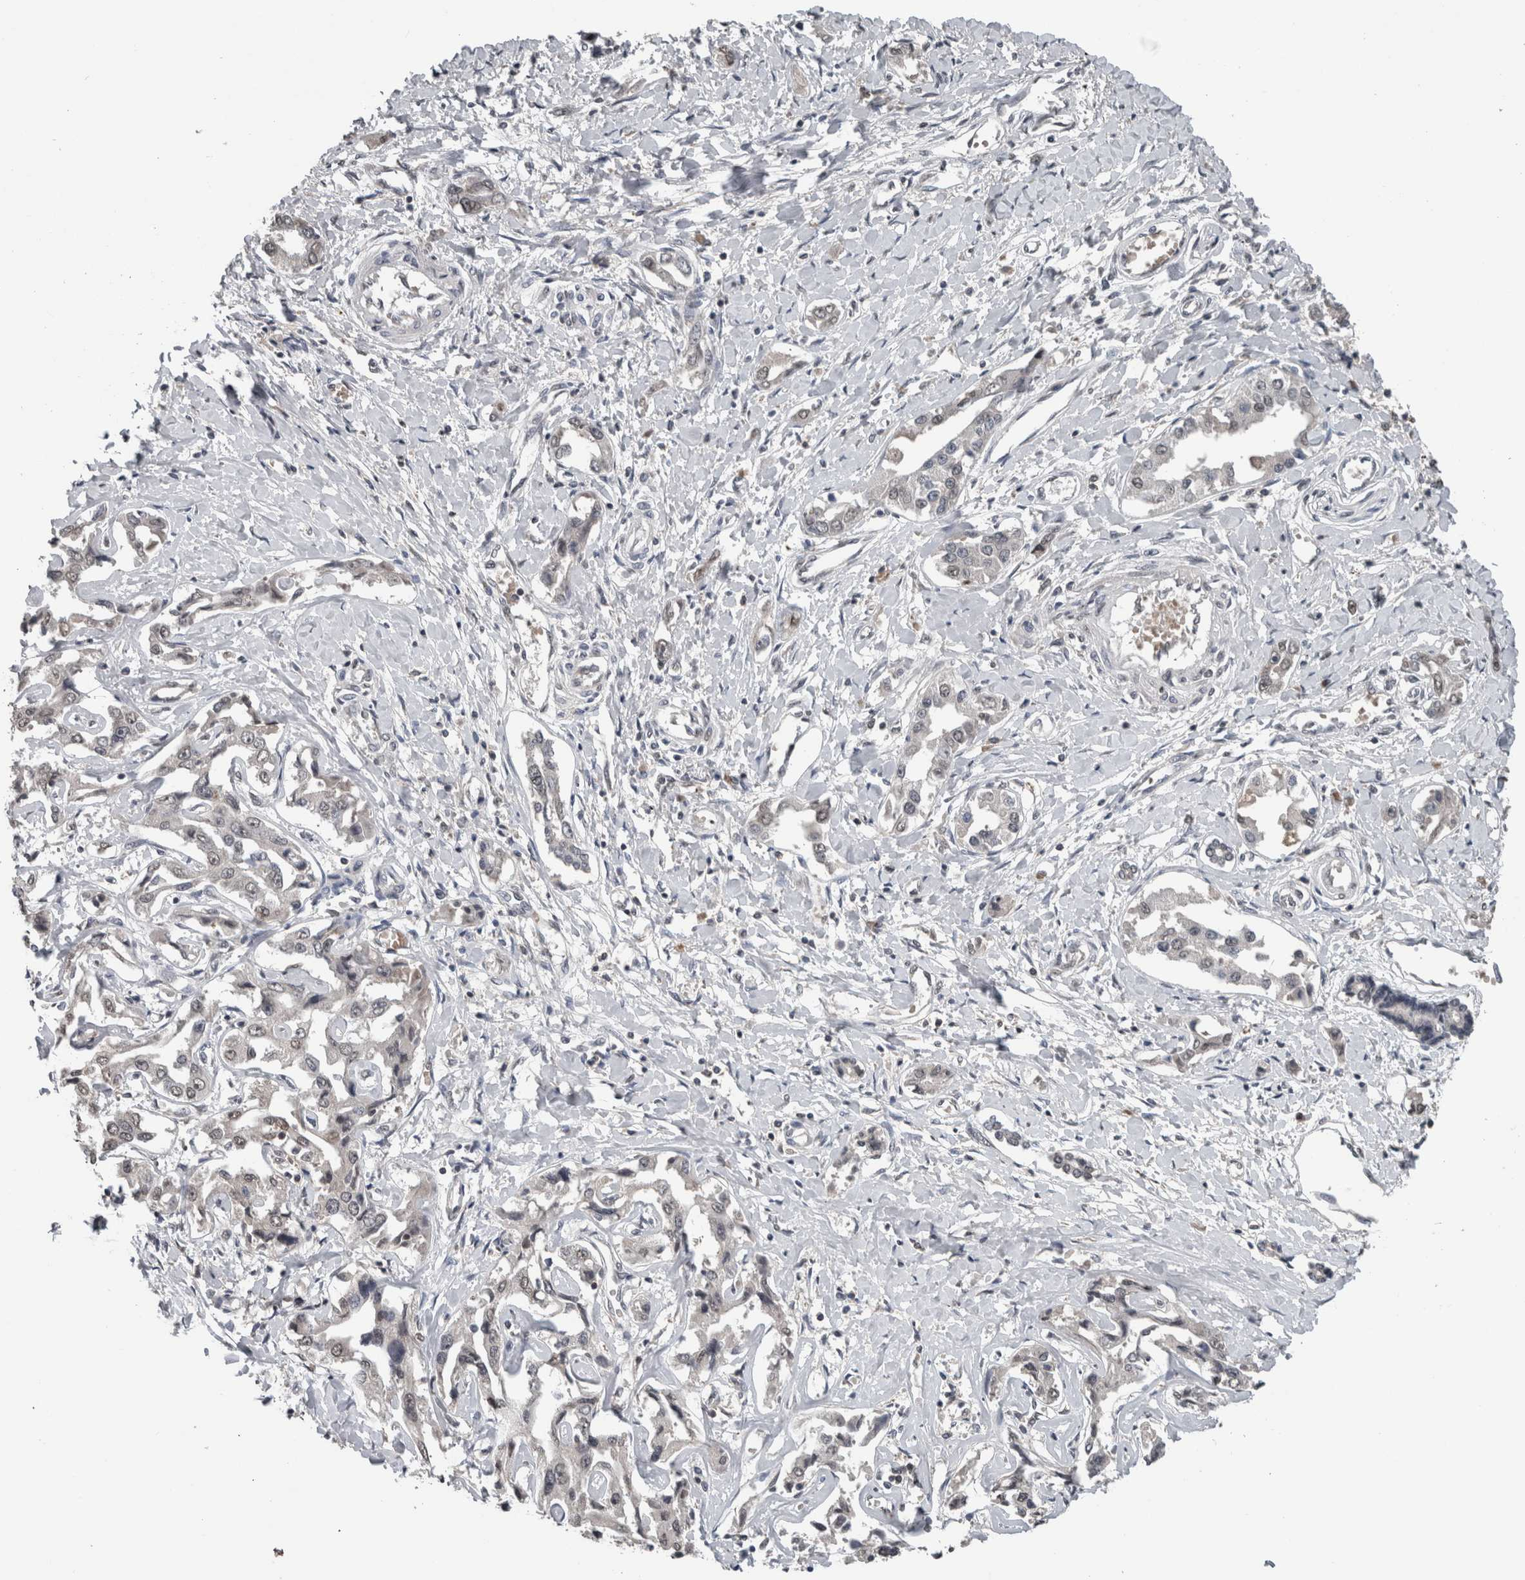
{"staining": {"intensity": "weak", "quantity": "<25%", "location": "nuclear"}, "tissue": "liver cancer", "cell_type": "Tumor cells", "image_type": "cancer", "snomed": [{"axis": "morphology", "description": "Cholangiocarcinoma"}, {"axis": "topography", "description": "Liver"}], "caption": "The histopathology image demonstrates no significant positivity in tumor cells of liver cancer. The staining was performed using DAB to visualize the protein expression in brown, while the nuclei were stained in blue with hematoxylin (Magnification: 20x).", "gene": "MAFF", "patient": {"sex": "male", "age": 59}}